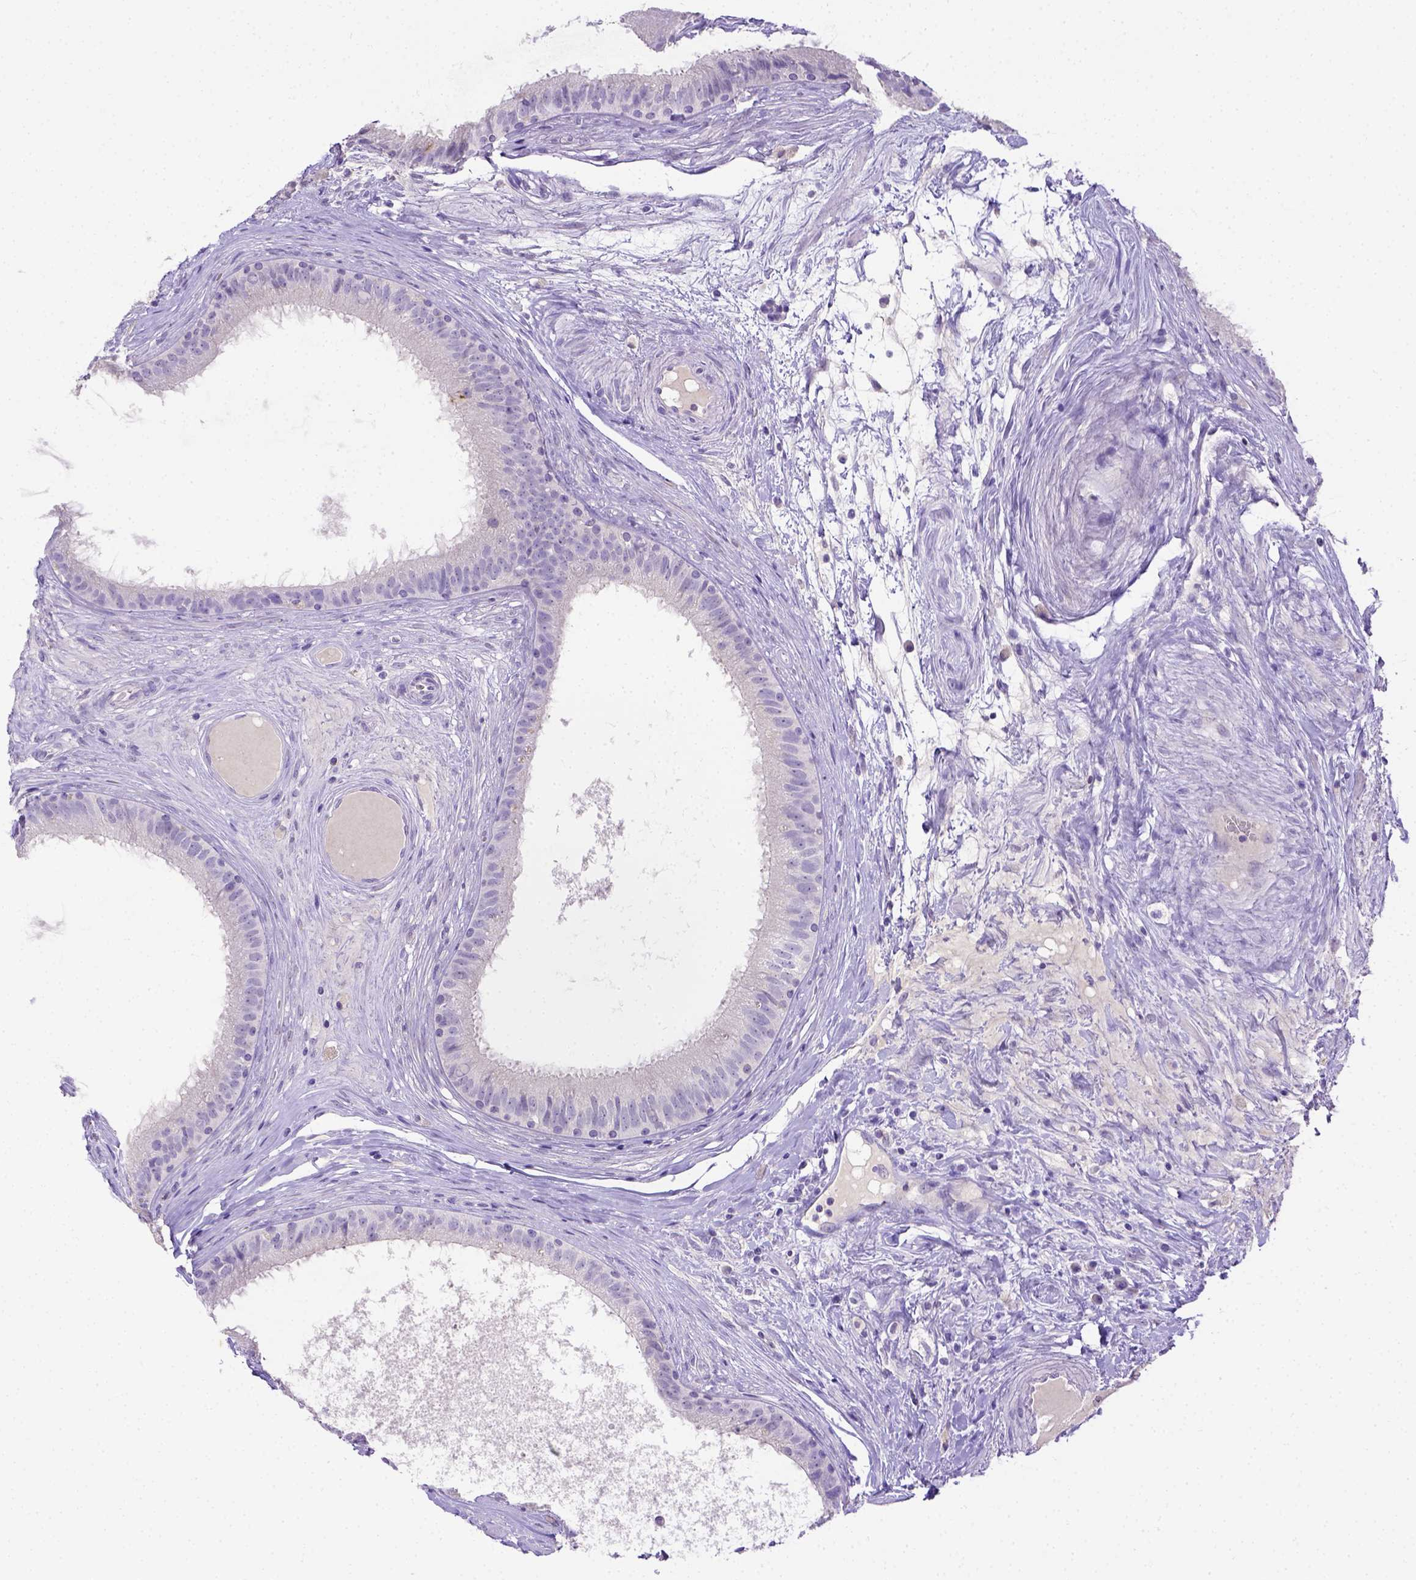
{"staining": {"intensity": "negative", "quantity": "none", "location": "none"}, "tissue": "epididymis", "cell_type": "Glandular cells", "image_type": "normal", "snomed": [{"axis": "morphology", "description": "Normal tissue, NOS"}, {"axis": "topography", "description": "Epididymis"}], "caption": "IHC histopathology image of unremarkable epididymis: human epididymis stained with DAB (3,3'-diaminobenzidine) shows no significant protein positivity in glandular cells.", "gene": "B3GAT1", "patient": {"sex": "male", "age": 59}}